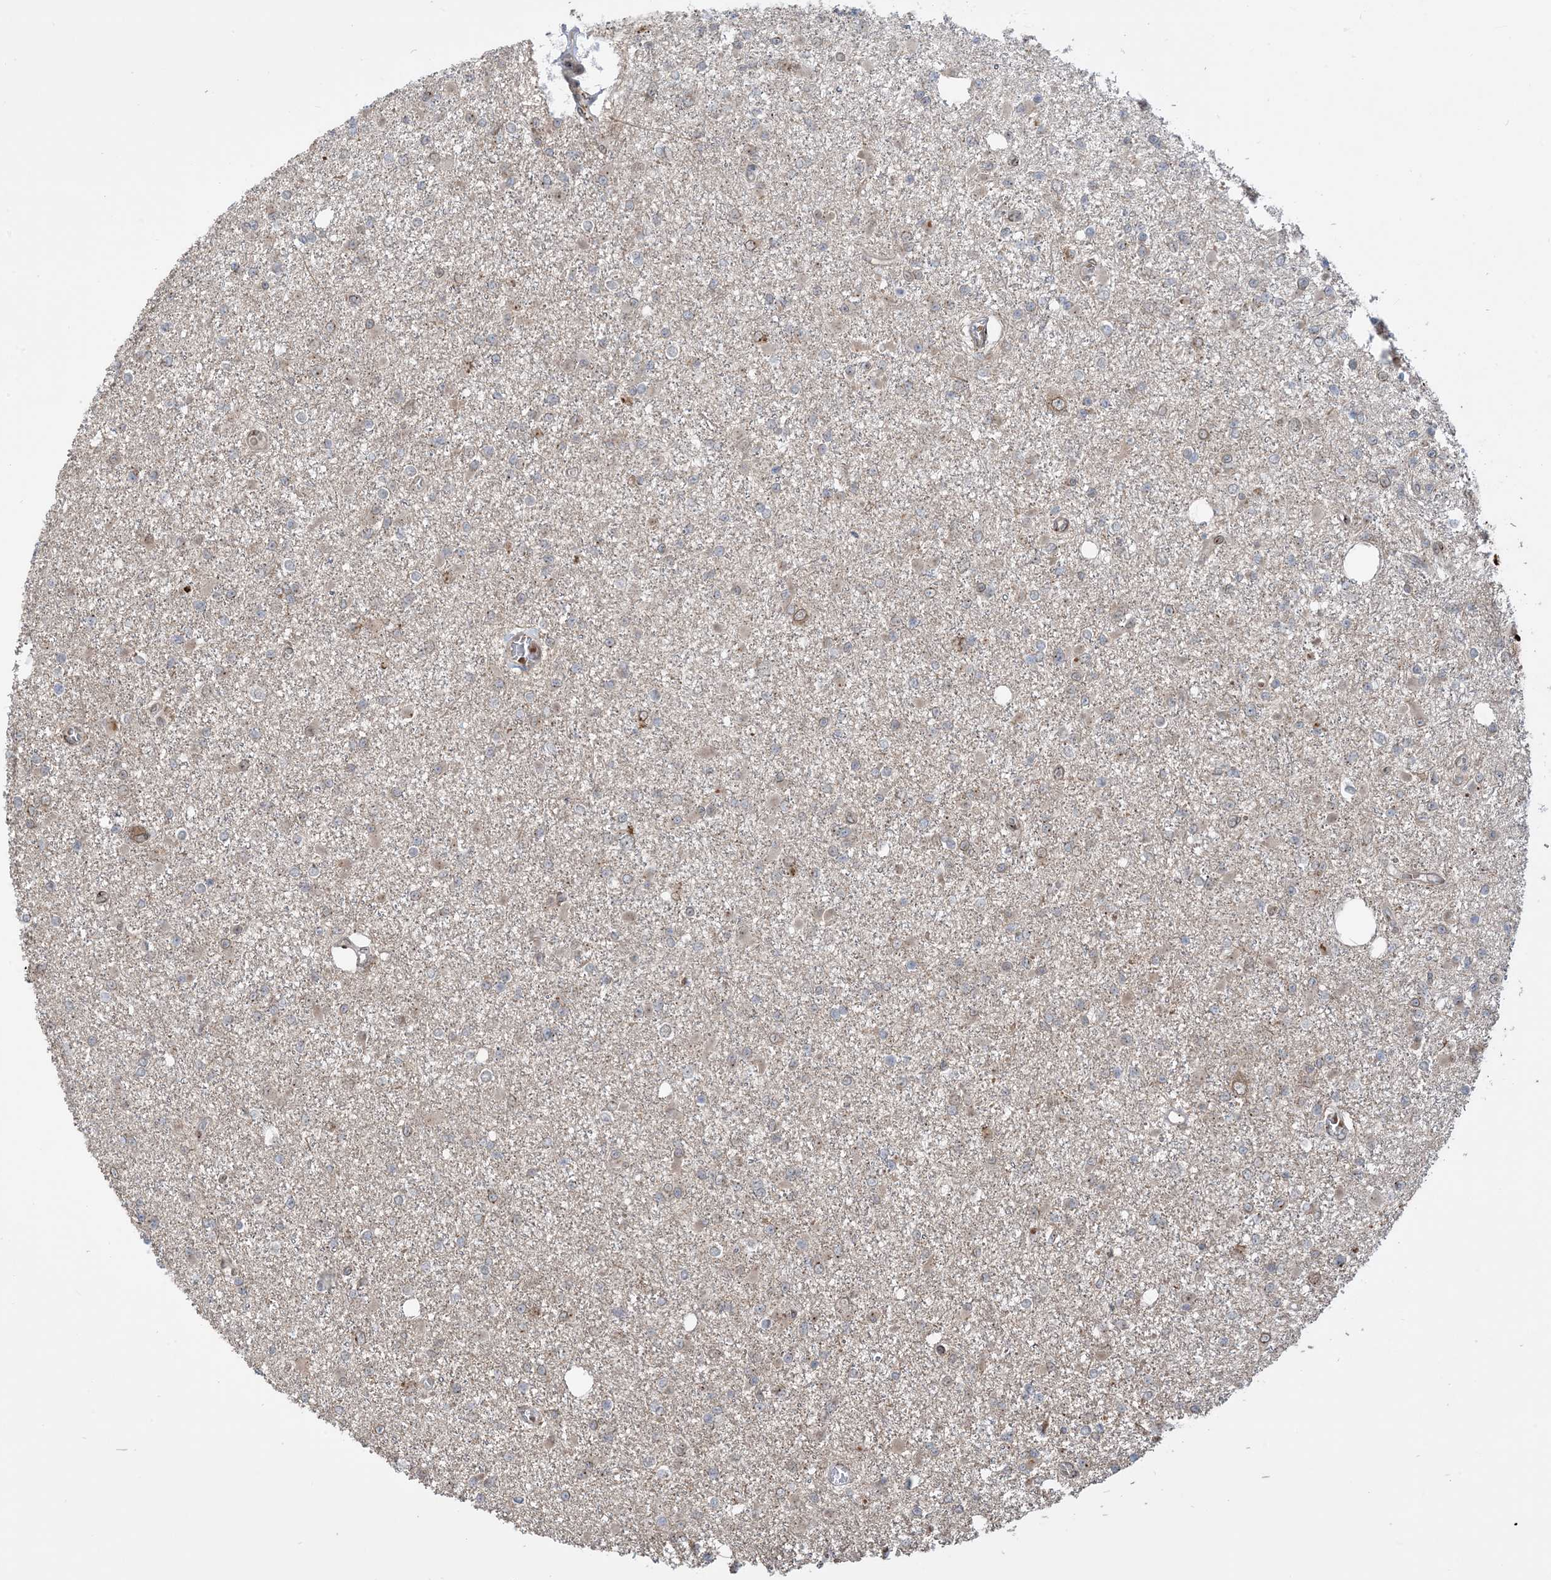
{"staining": {"intensity": "negative", "quantity": "none", "location": "none"}, "tissue": "glioma", "cell_type": "Tumor cells", "image_type": "cancer", "snomed": [{"axis": "morphology", "description": "Glioma, malignant, Low grade"}, {"axis": "topography", "description": "Brain"}], "caption": "Immunohistochemical staining of human malignant glioma (low-grade) demonstrates no significant positivity in tumor cells. (IHC, brightfield microscopy, high magnification).", "gene": "CASP4", "patient": {"sex": "female", "age": 22}}